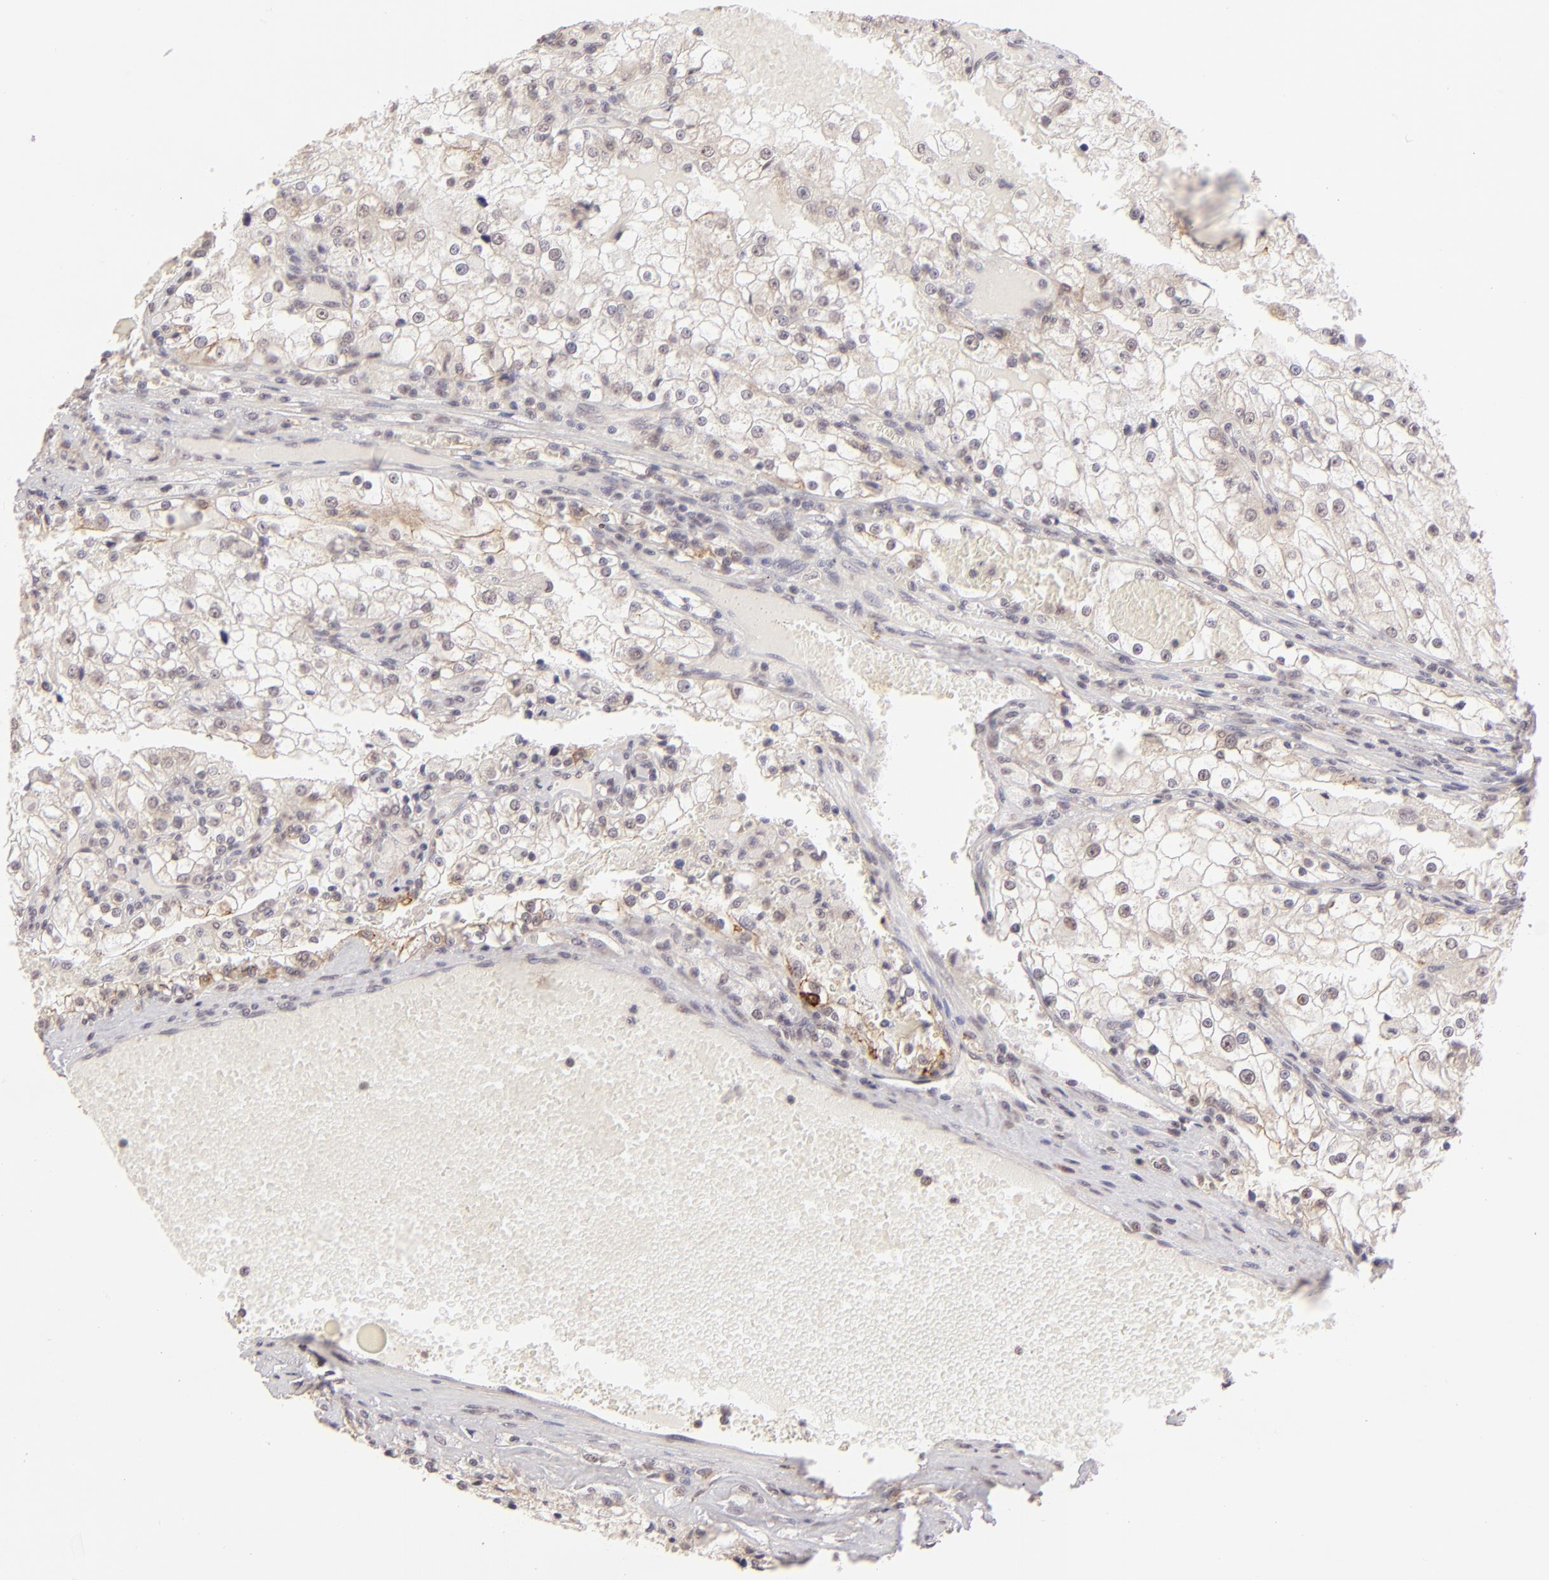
{"staining": {"intensity": "weak", "quantity": "25%-75%", "location": "cytoplasmic/membranous"}, "tissue": "renal cancer", "cell_type": "Tumor cells", "image_type": "cancer", "snomed": [{"axis": "morphology", "description": "Adenocarcinoma, NOS"}, {"axis": "topography", "description": "Kidney"}], "caption": "Immunohistochemical staining of renal adenocarcinoma exhibits low levels of weak cytoplasmic/membranous protein positivity in approximately 25%-75% of tumor cells.", "gene": "CLDN1", "patient": {"sex": "female", "age": 74}}